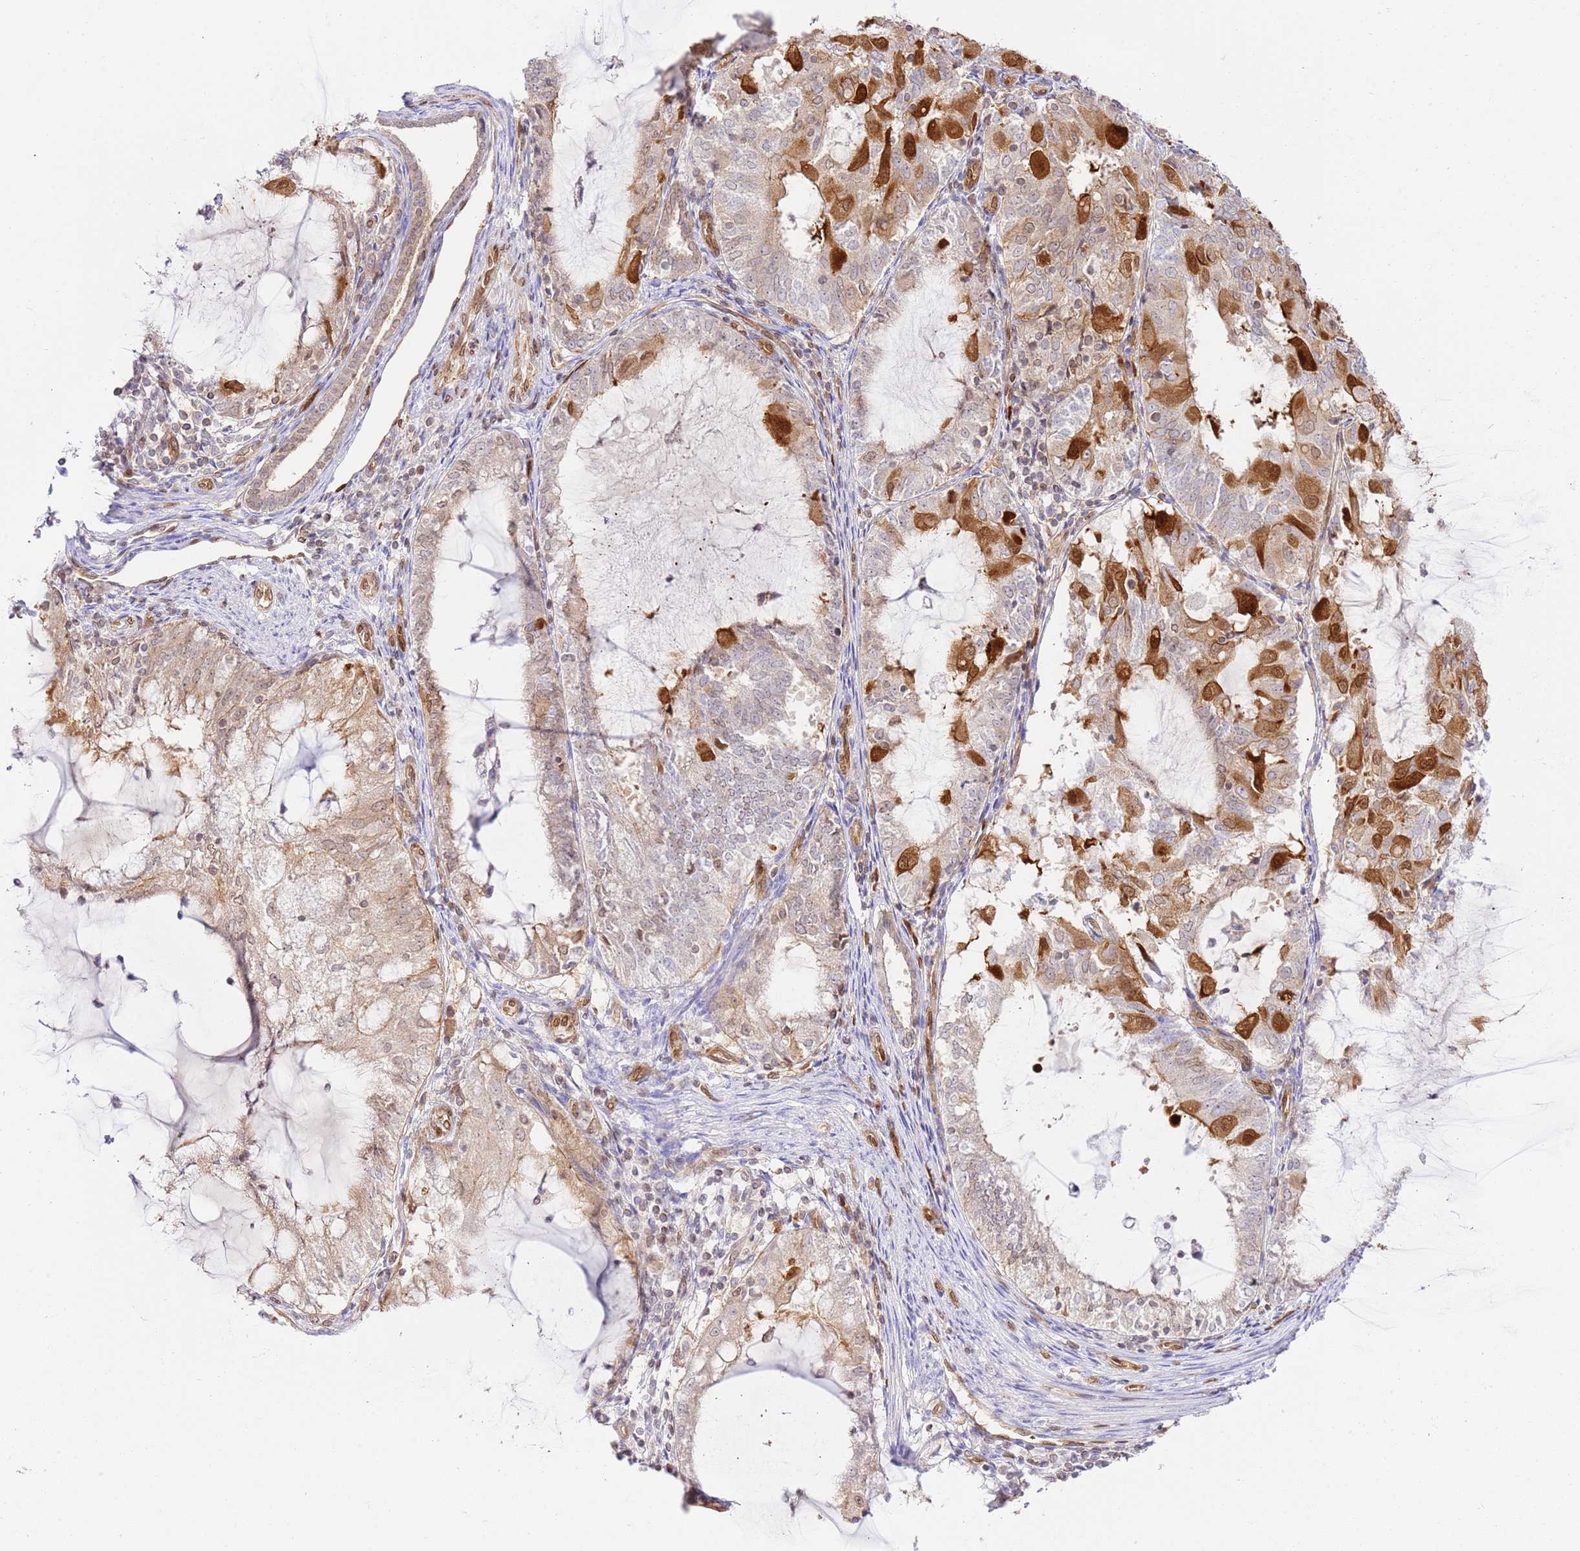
{"staining": {"intensity": "strong", "quantity": "<25%", "location": "cytoplasmic/membranous,nuclear"}, "tissue": "endometrial cancer", "cell_type": "Tumor cells", "image_type": "cancer", "snomed": [{"axis": "morphology", "description": "Adenocarcinoma, NOS"}, {"axis": "topography", "description": "Endometrium"}], "caption": "Approximately <25% of tumor cells in endometrial cancer (adenocarcinoma) display strong cytoplasmic/membranous and nuclear protein positivity as visualized by brown immunohistochemical staining.", "gene": "TRIM37", "patient": {"sex": "female", "age": 81}}